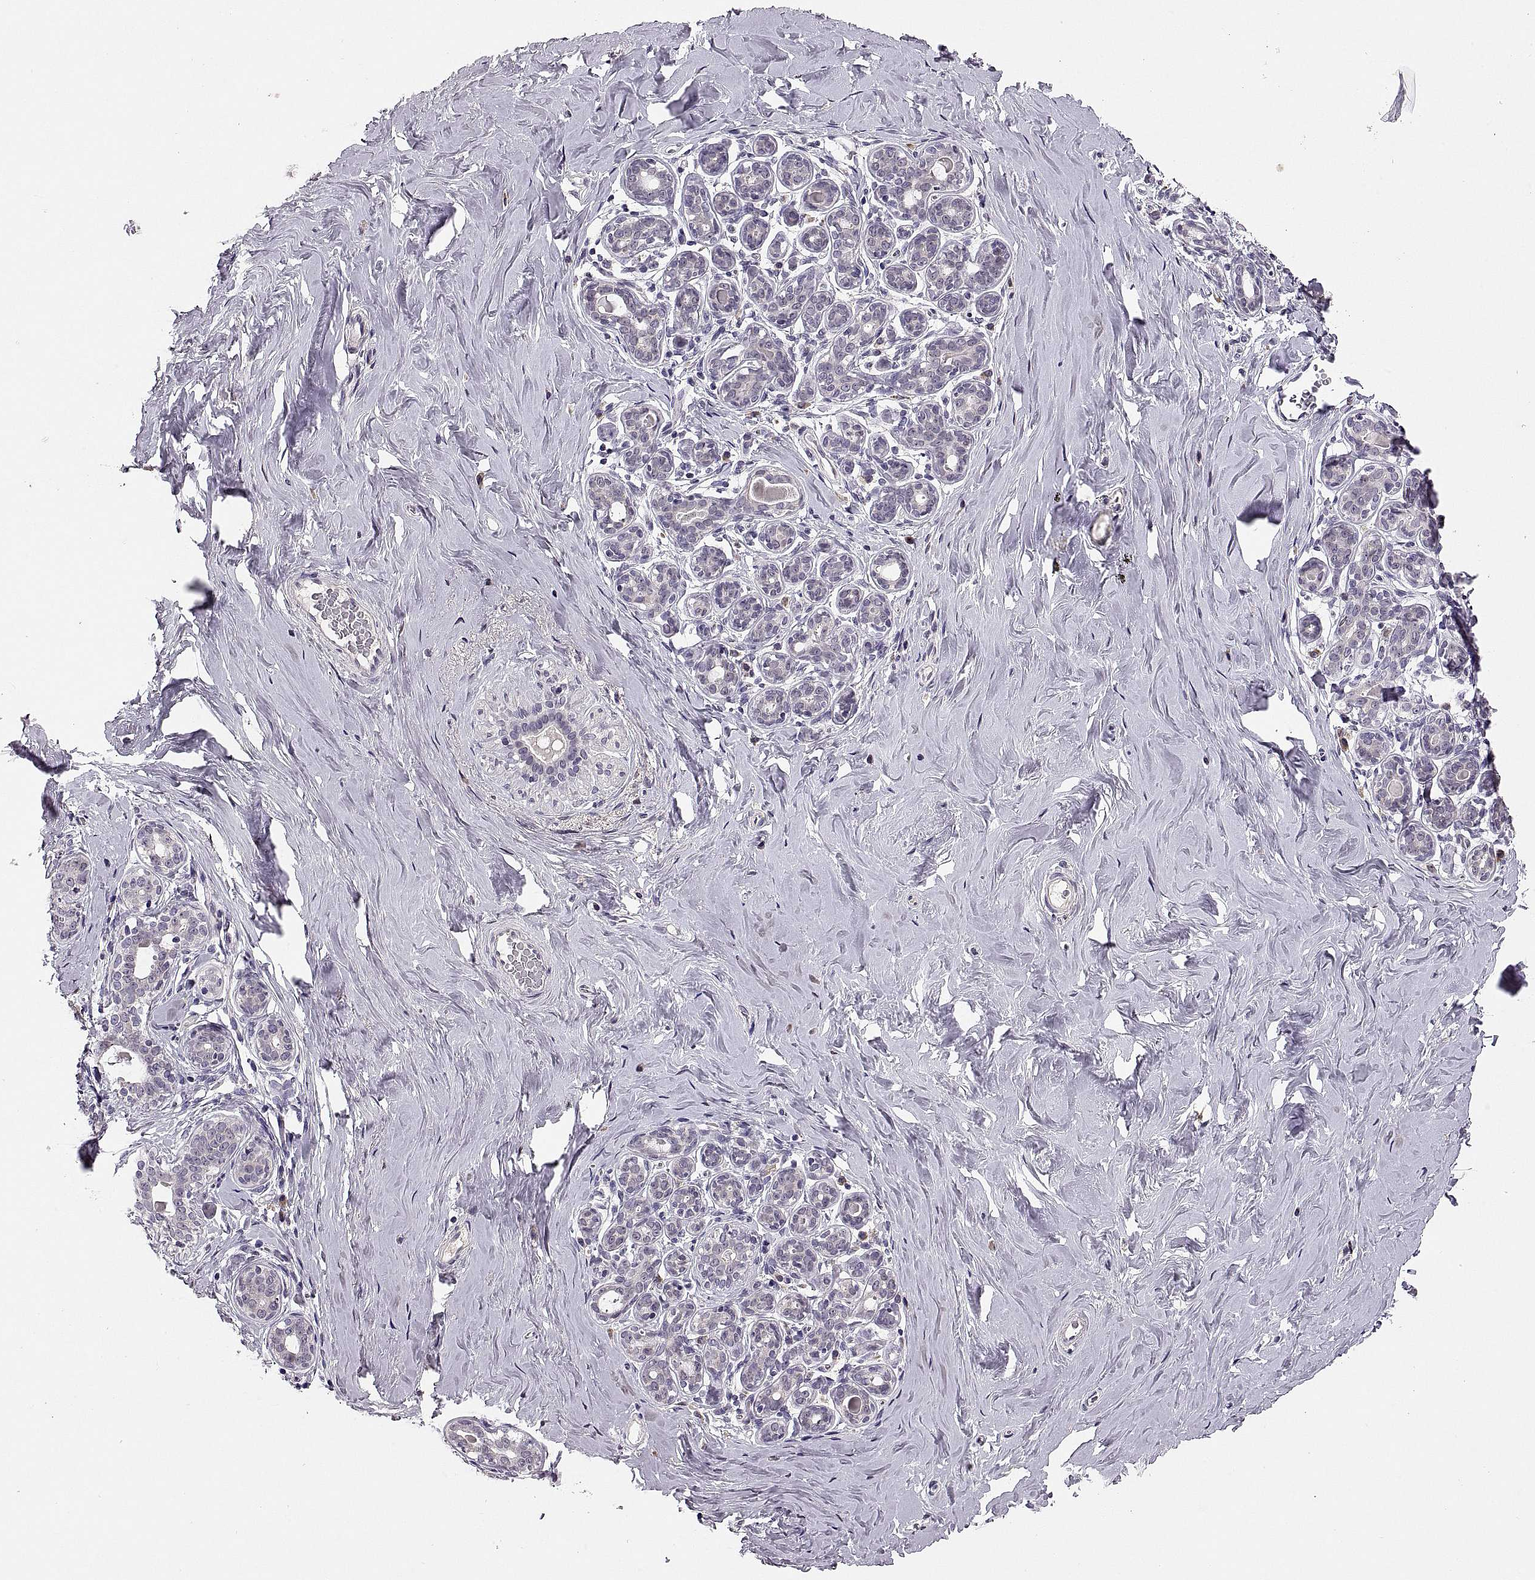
{"staining": {"intensity": "negative", "quantity": "none", "location": "none"}, "tissue": "breast", "cell_type": "Adipocytes", "image_type": "normal", "snomed": [{"axis": "morphology", "description": "Normal tissue, NOS"}, {"axis": "topography", "description": "Skin"}, {"axis": "topography", "description": "Breast"}], "caption": "This histopathology image is of benign breast stained with IHC to label a protein in brown with the nuclei are counter-stained blue. There is no positivity in adipocytes.", "gene": "ADH6", "patient": {"sex": "female", "age": 43}}